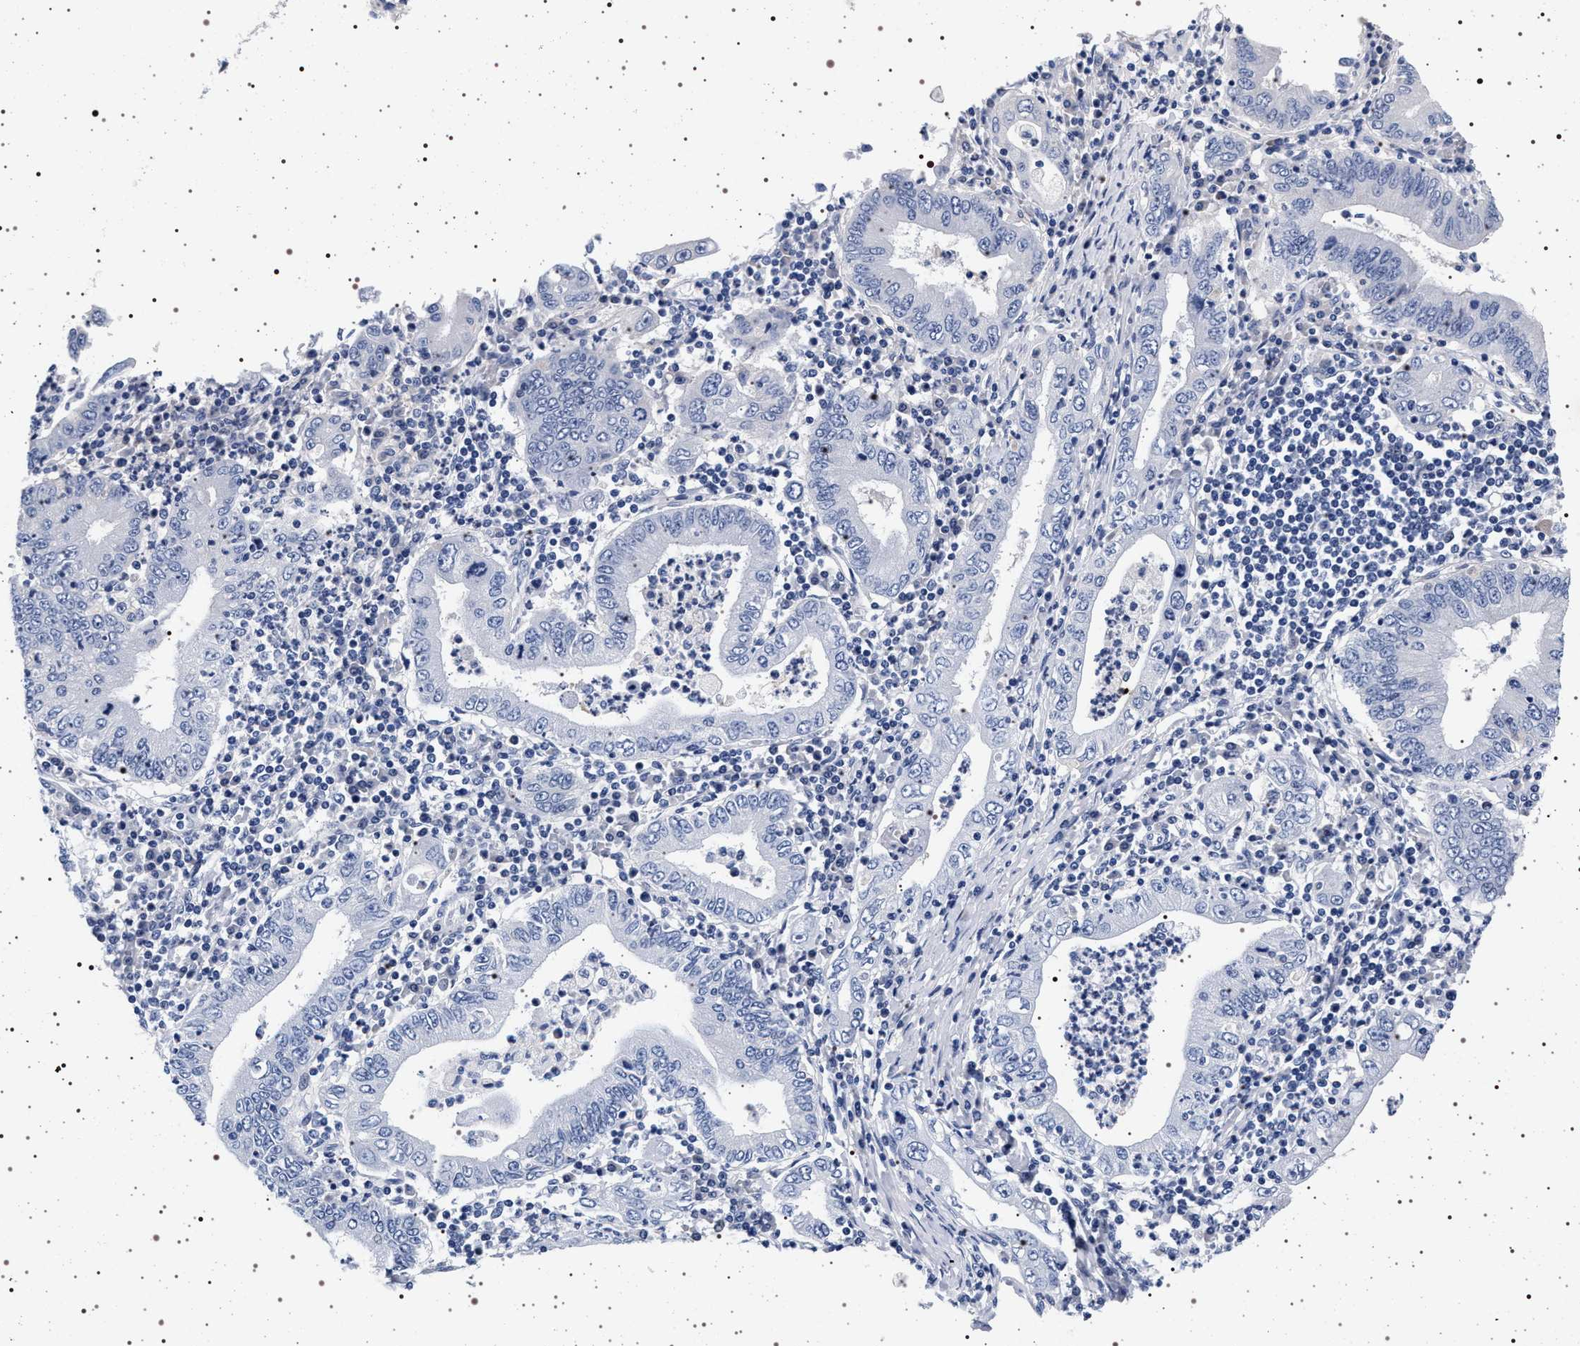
{"staining": {"intensity": "negative", "quantity": "none", "location": "none"}, "tissue": "stomach cancer", "cell_type": "Tumor cells", "image_type": "cancer", "snomed": [{"axis": "morphology", "description": "Normal tissue, NOS"}, {"axis": "morphology", "description": "Adenocarcinoma, NOS"}, {"axis": "topography", "description": "Esophagus"}, {"axis": "topography", "description": "Stomach, upper"}, {"axis": "topography", "description": "Peripheral nerve tissue"}], "caption": "Adenocarcinoma (stomach) stained for a protein using immunohistochemistry exhibits no expression tumor cells.", "gene": "MAPK10", "patient": {"sex": "male", "age": 62}}